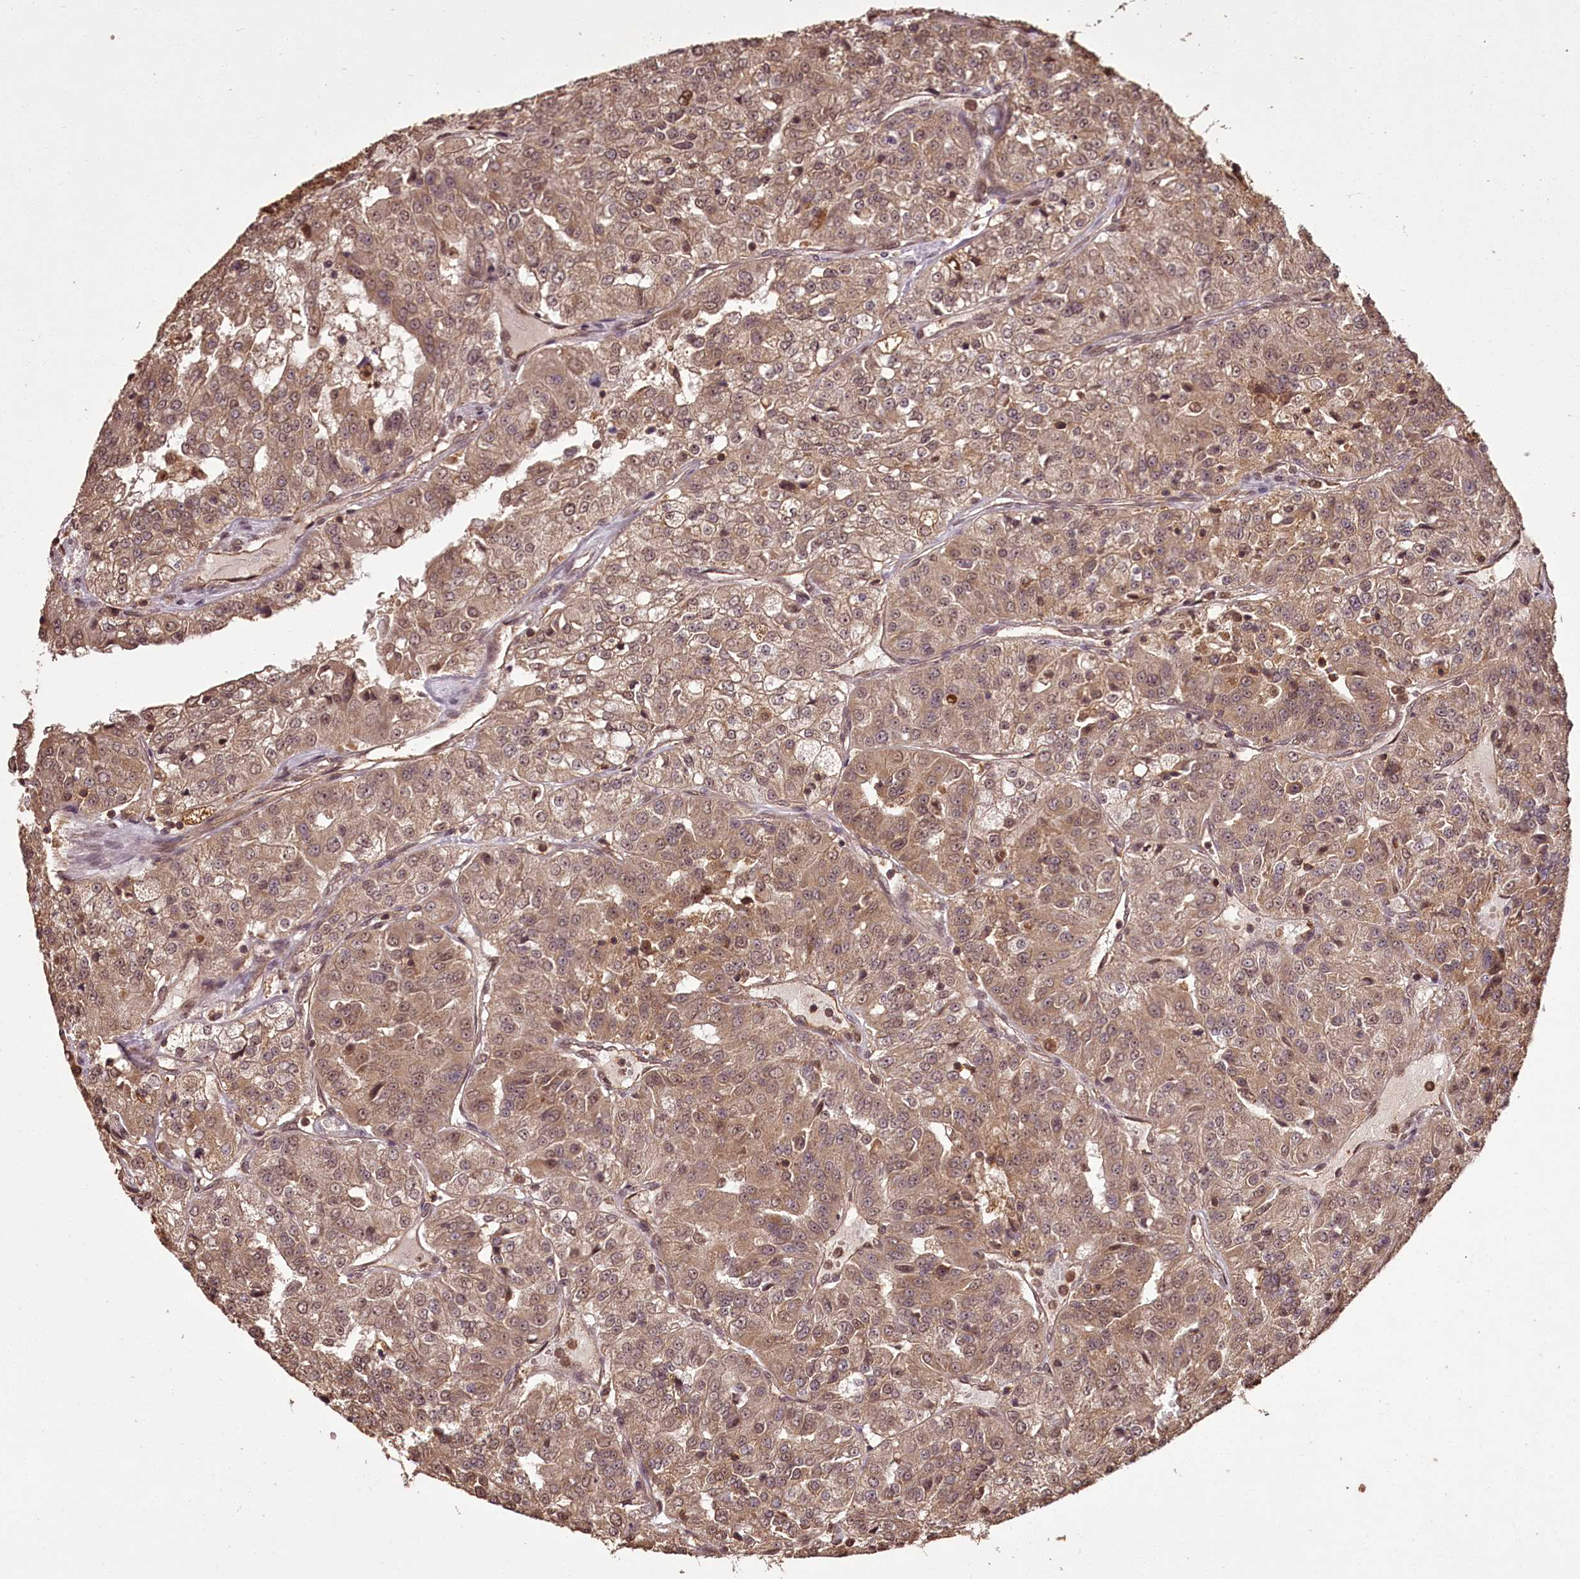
{"staining": {"intensity": "weak", "quantity": ">75%", "location": "cytoplasmic/membranous"}, "tissue": "renal cancer", "cell_type": "Tumor cells", "image_type": "cancer", "snomed": [{"axis": "morphology", "description": "Adenocarcinoma, NOS"}, {"axis": "topography", "description": "Kidney"}], "caption": "Protein staining demonstrates weak cytoplasmic/membranous expression in approximately >75% of tumor cells in renal adenocarcinoma.", "gene": "NPRL2", "patient": {"sex": "female", "age": 63}}